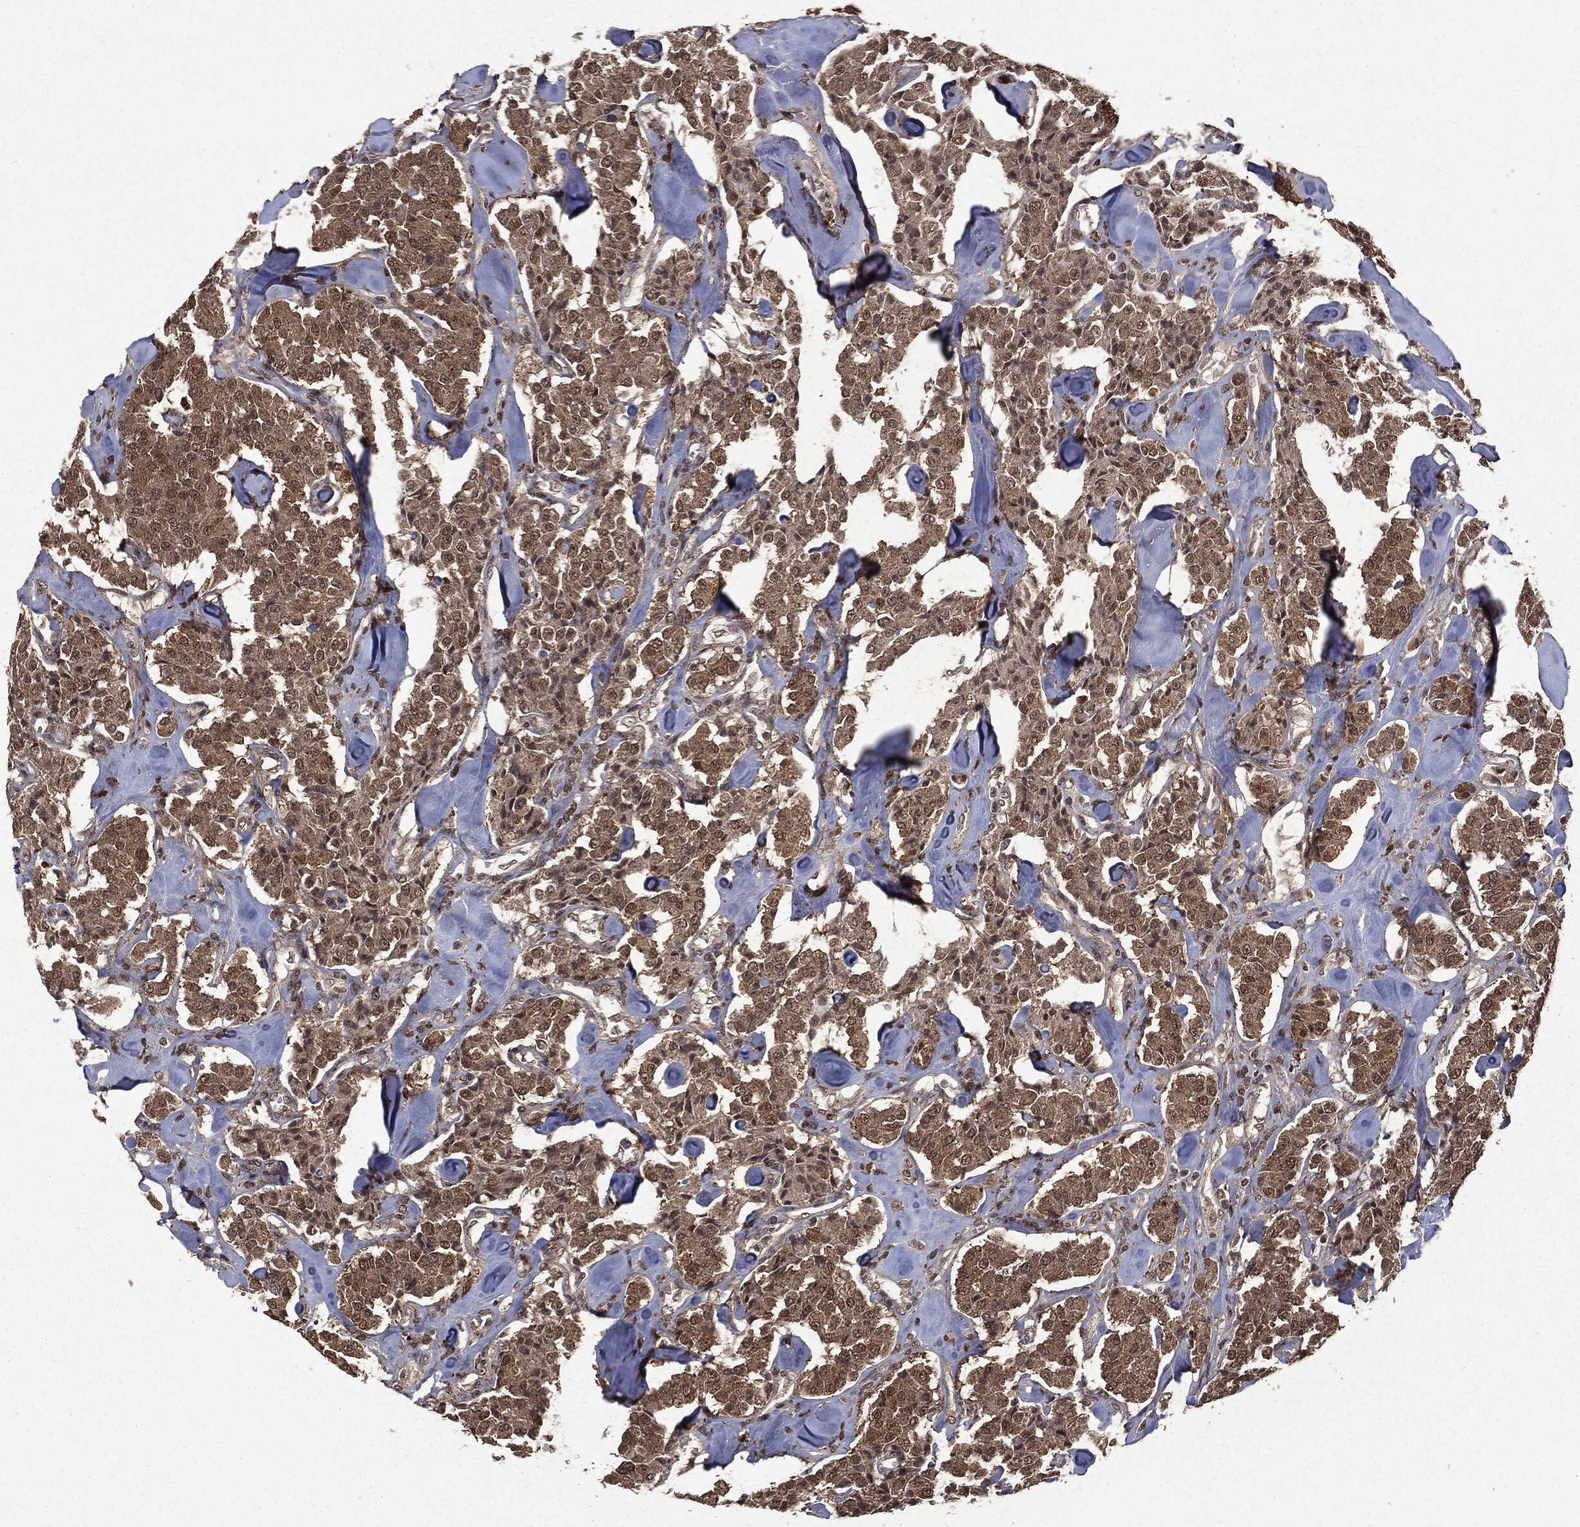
{"staining": {"intensity": "moderate", "quantity": ">75%", "location": "cytoplasmic/membranous"}, "tissue": "carcinoid", "cell_type": "Tumor cells", "image_type": "cancer", "snomed": [{"axis": "morphology", "description": "Carcinoid, malignant, NOS"}, {"axis": "topography", "description": "Pancreas"}], "caption": "Immunohistochemistry (DAB (3,3'-diaminobenzidine)) staining of human carcinoid shows moderate cytoplasmic/membranous protein expression in about >75% of tumor cells. The staining is performed using DAB brown chromogen to label protein expression. The nuclei are counter-stained blue using hematoxylin.", "gene": "PEBP1", "patient": {"sex": "male", "age": 41}}